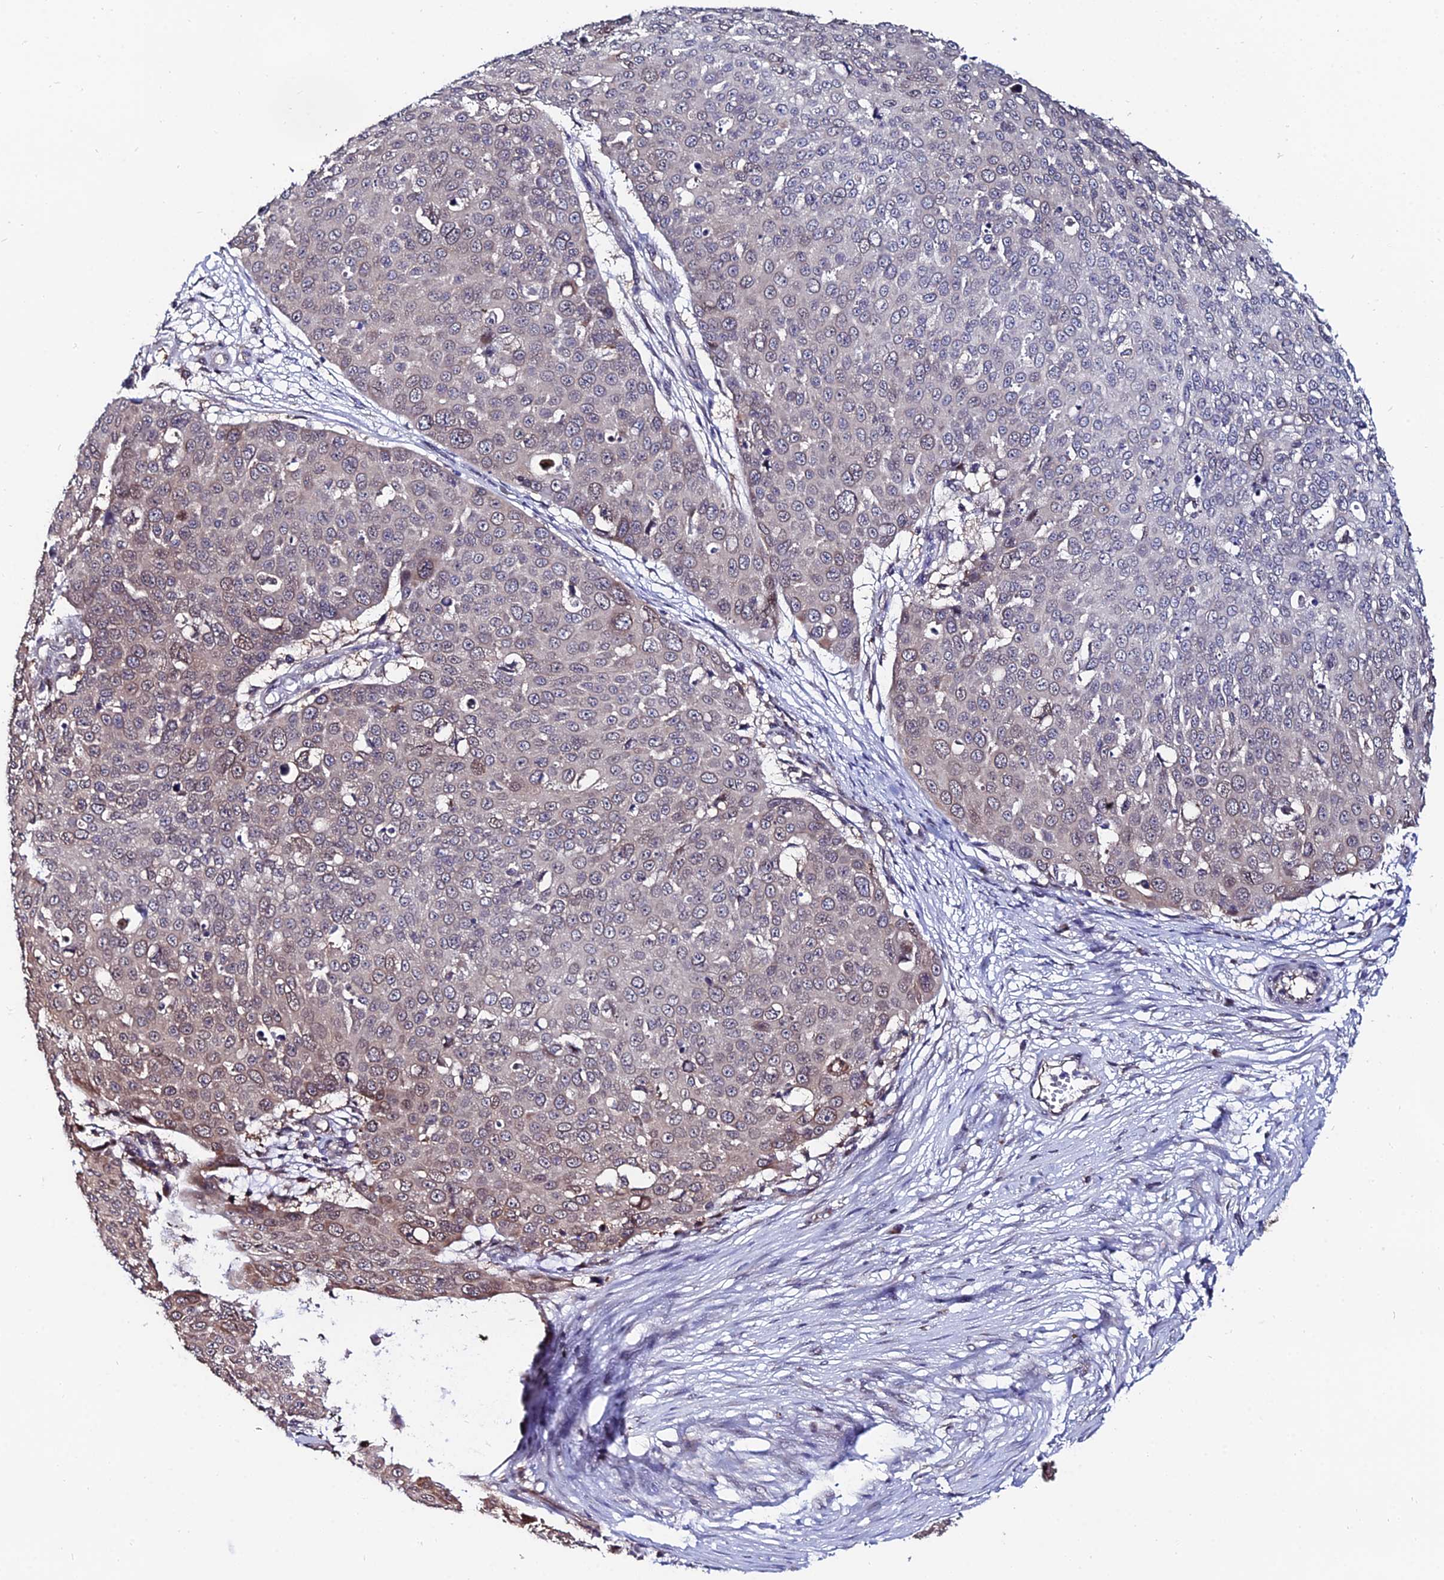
{"staining": {"intensity": "weak", "quantity": "<25%", "location": "cytoplasmic/membranous,nuclear"}, "tissue": "skin cancer", "cell_type": "Tumor cells", "image_type": "cancer", "snomed": [{"axis": "morphology", "description": "Squamous cell carcinoma, NOS"}, {"axis": "topography", "description": "Skin"}], "caption": "Tumor cells are negative for protein expression in human squamous cell carcinoma (skin). The staining was performed using DAB to visualize the protein expression in brown, while the nuclei were stained in blue with hematoxylin (Magnification: 20x).", "gene": "INPP4A", "patient": {"sex": "male", "age": 71}}